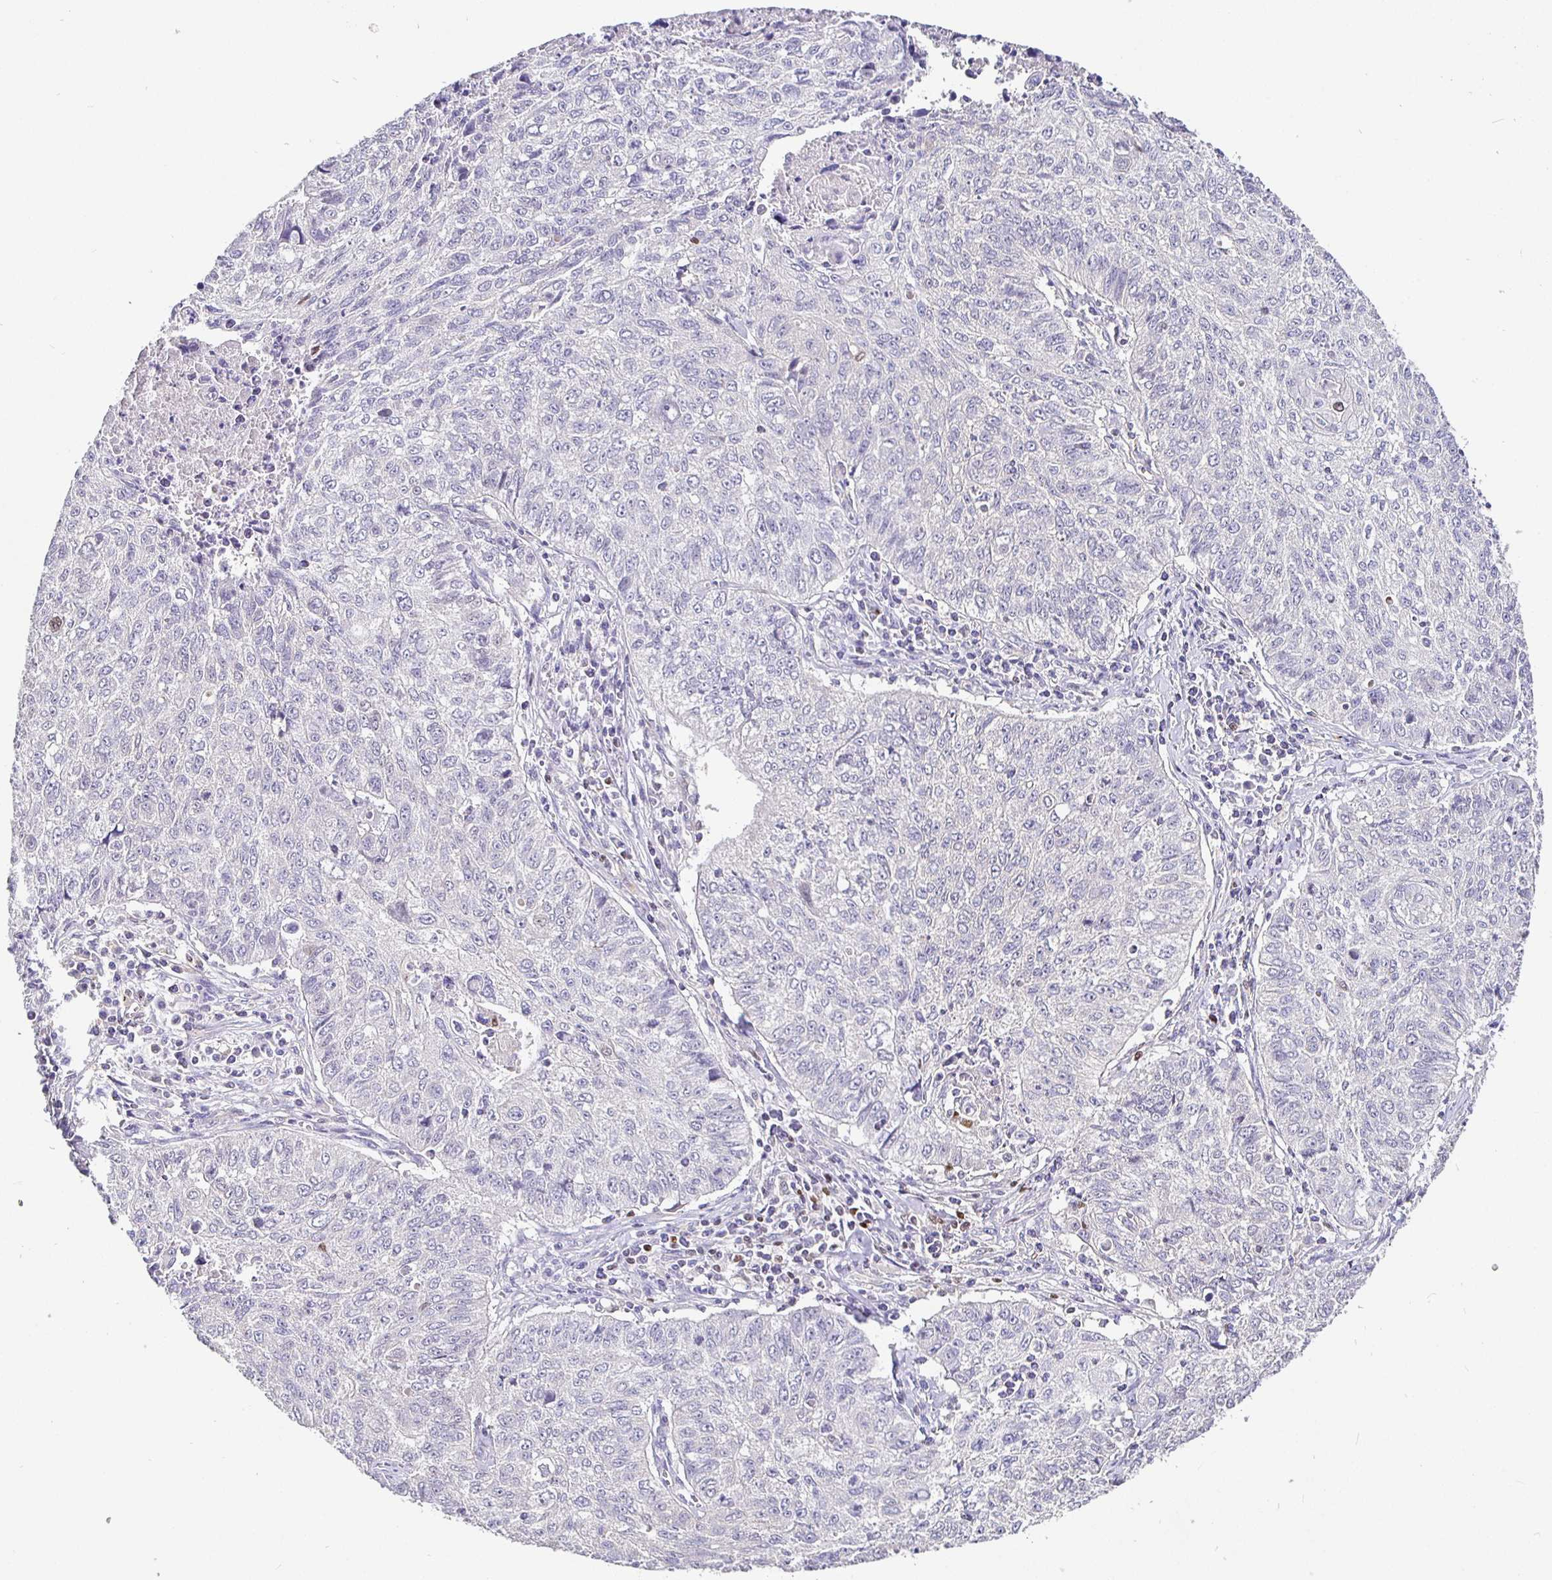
{"staining": {"intensity": "negative", "quantity": "none", "location": "none"}, "tissue": "lung cancer", "cell_type": "Tumor cells", "image_type": "cancer", "snomed": [{"axis": "morphology", "description": "Normal morphology"}, {"axis": "morphology", "description": "Aneuploidy"}, {"axis": "morphology", "description": "Squamous cell carcinoma, NOS"}, {"axis": "topography", "description": "Lymph node"}, {"axis": "topography", "description": "Lung"}], "caption": "This is a image of immunohistochemistry staining of aneuploidy (lung), which shows no positivity in tumor cells.", "gene": "SATB1", "patient": {"sex": "female", "age": 76}}